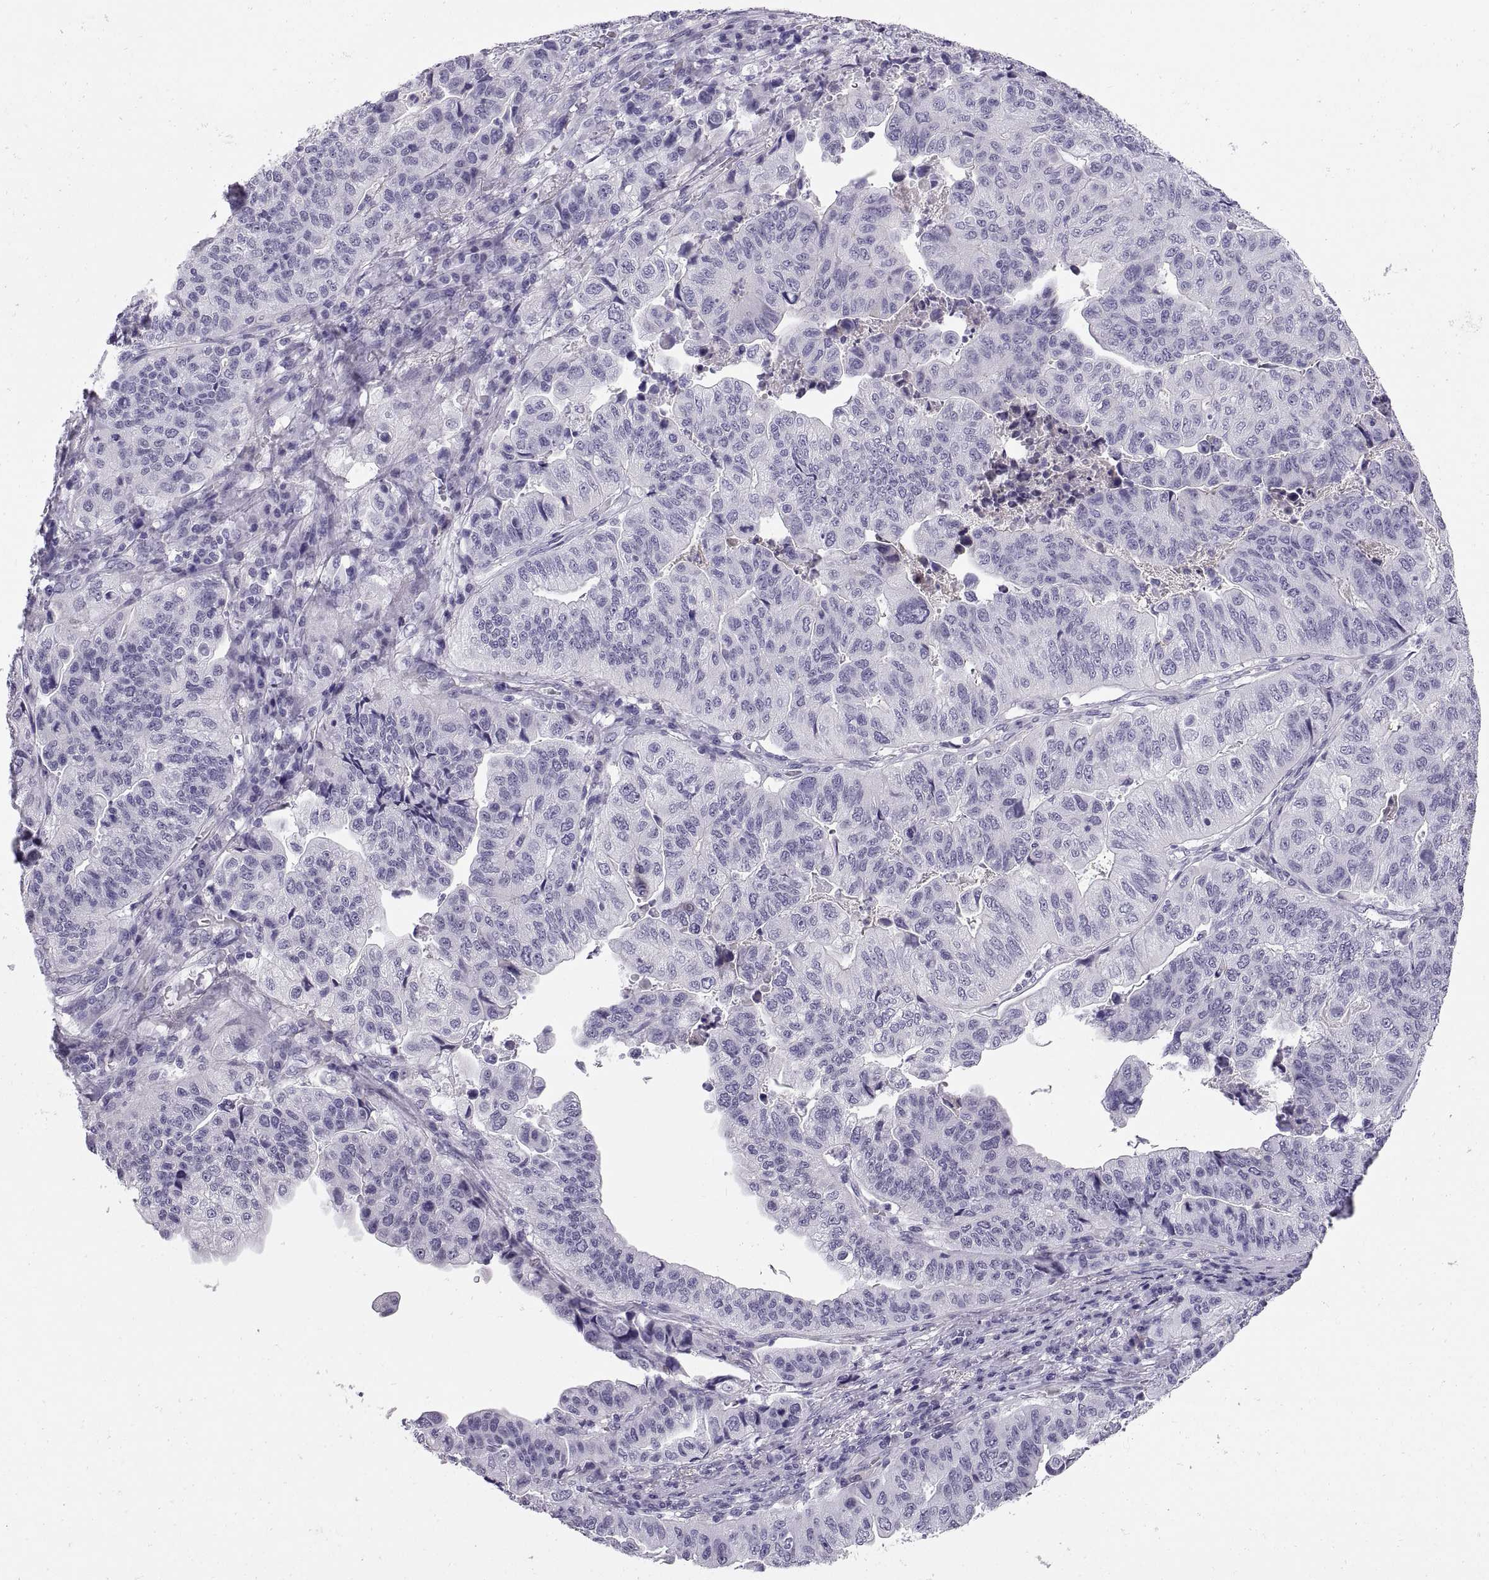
{"staining": {"intensity": "negative", "quantity": "none", "location": "none"}, "tissue": "stomach cancer", "cell_type": "Tumor cells", "image_type": "cancer", "snomed": [{"axis": "morphology", "description": "Adenocarcinoma, NOS"}, {"axis": "topography", "description": "Stomach, upper"}], "caption": "Immunohistochemistry micrograph of stomach cancer (adenocarcinoma) stained for a protein (brown), which shows no staining in tumor cells. Brightfield microscopy of IHC stained with DAB (3,3'-diaminobenzidine) (brown) and hematoxylin (blue), captured at high magnification.", "gene": "QRICH2", "patient": {"sex": "female", "age": 67}}